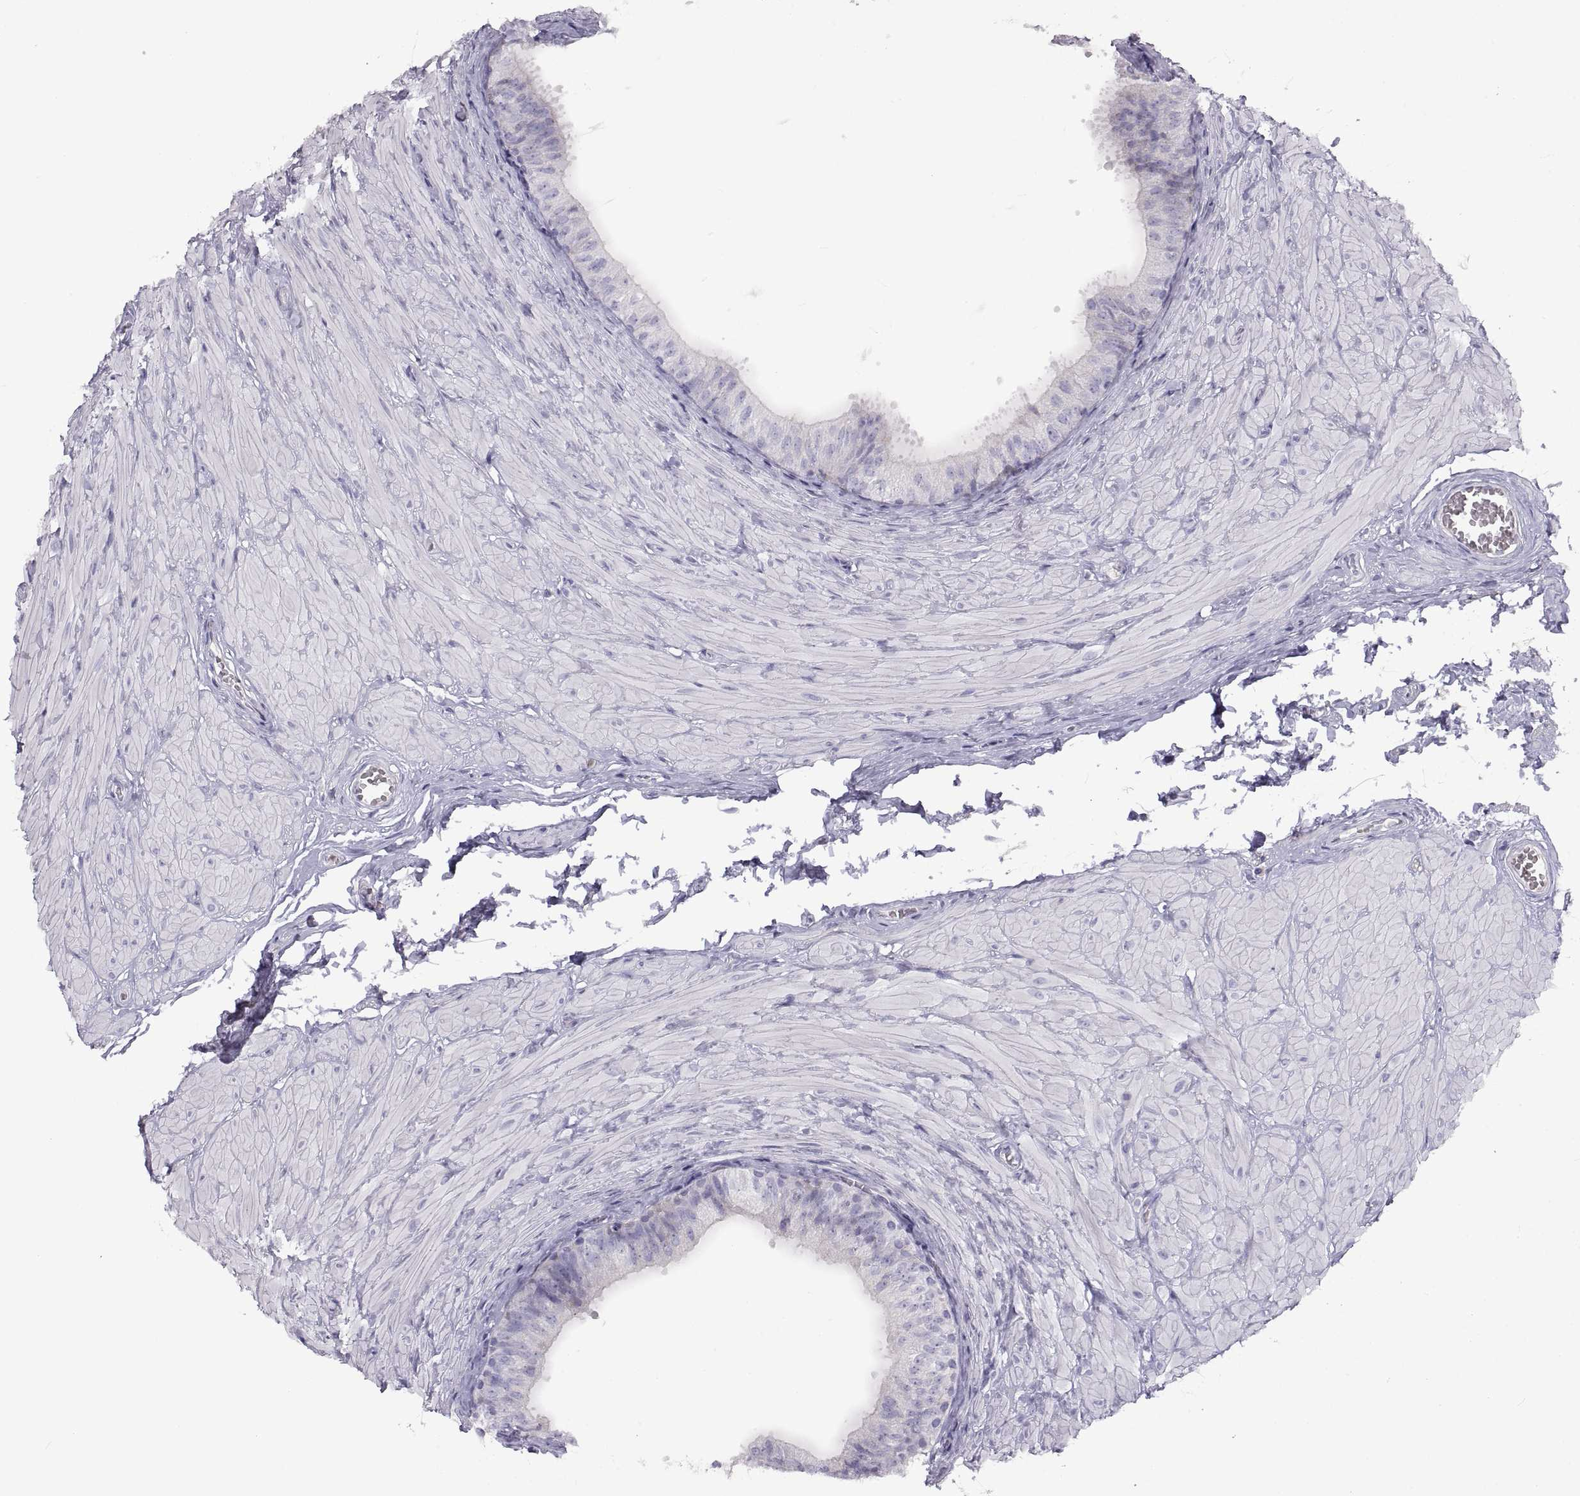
{"staining": {"intensity": "negative", "quantity": "none", "location": "none"}, "tissue": "epididymis", "cell_type": "Glandular cells", "image_type": "normal", "snomed": [{"axis": "morphology", "description": "Normal tissue, NOS"}, {"axis": "topography", "description": "Epididymis"}, {"axis": "topography", "description": "Vas deferens"}], "caption": "IHC image of normal epididymis stained for a protein (brown), which reveals no staining in glandular cells. (Brightfield microscopy of DAB (3,3'-diaminobenzidine) immunohistochemistry at high magnification).", "gene": "CRYBB3", "patient": {"sex": "male", "age": 23}}